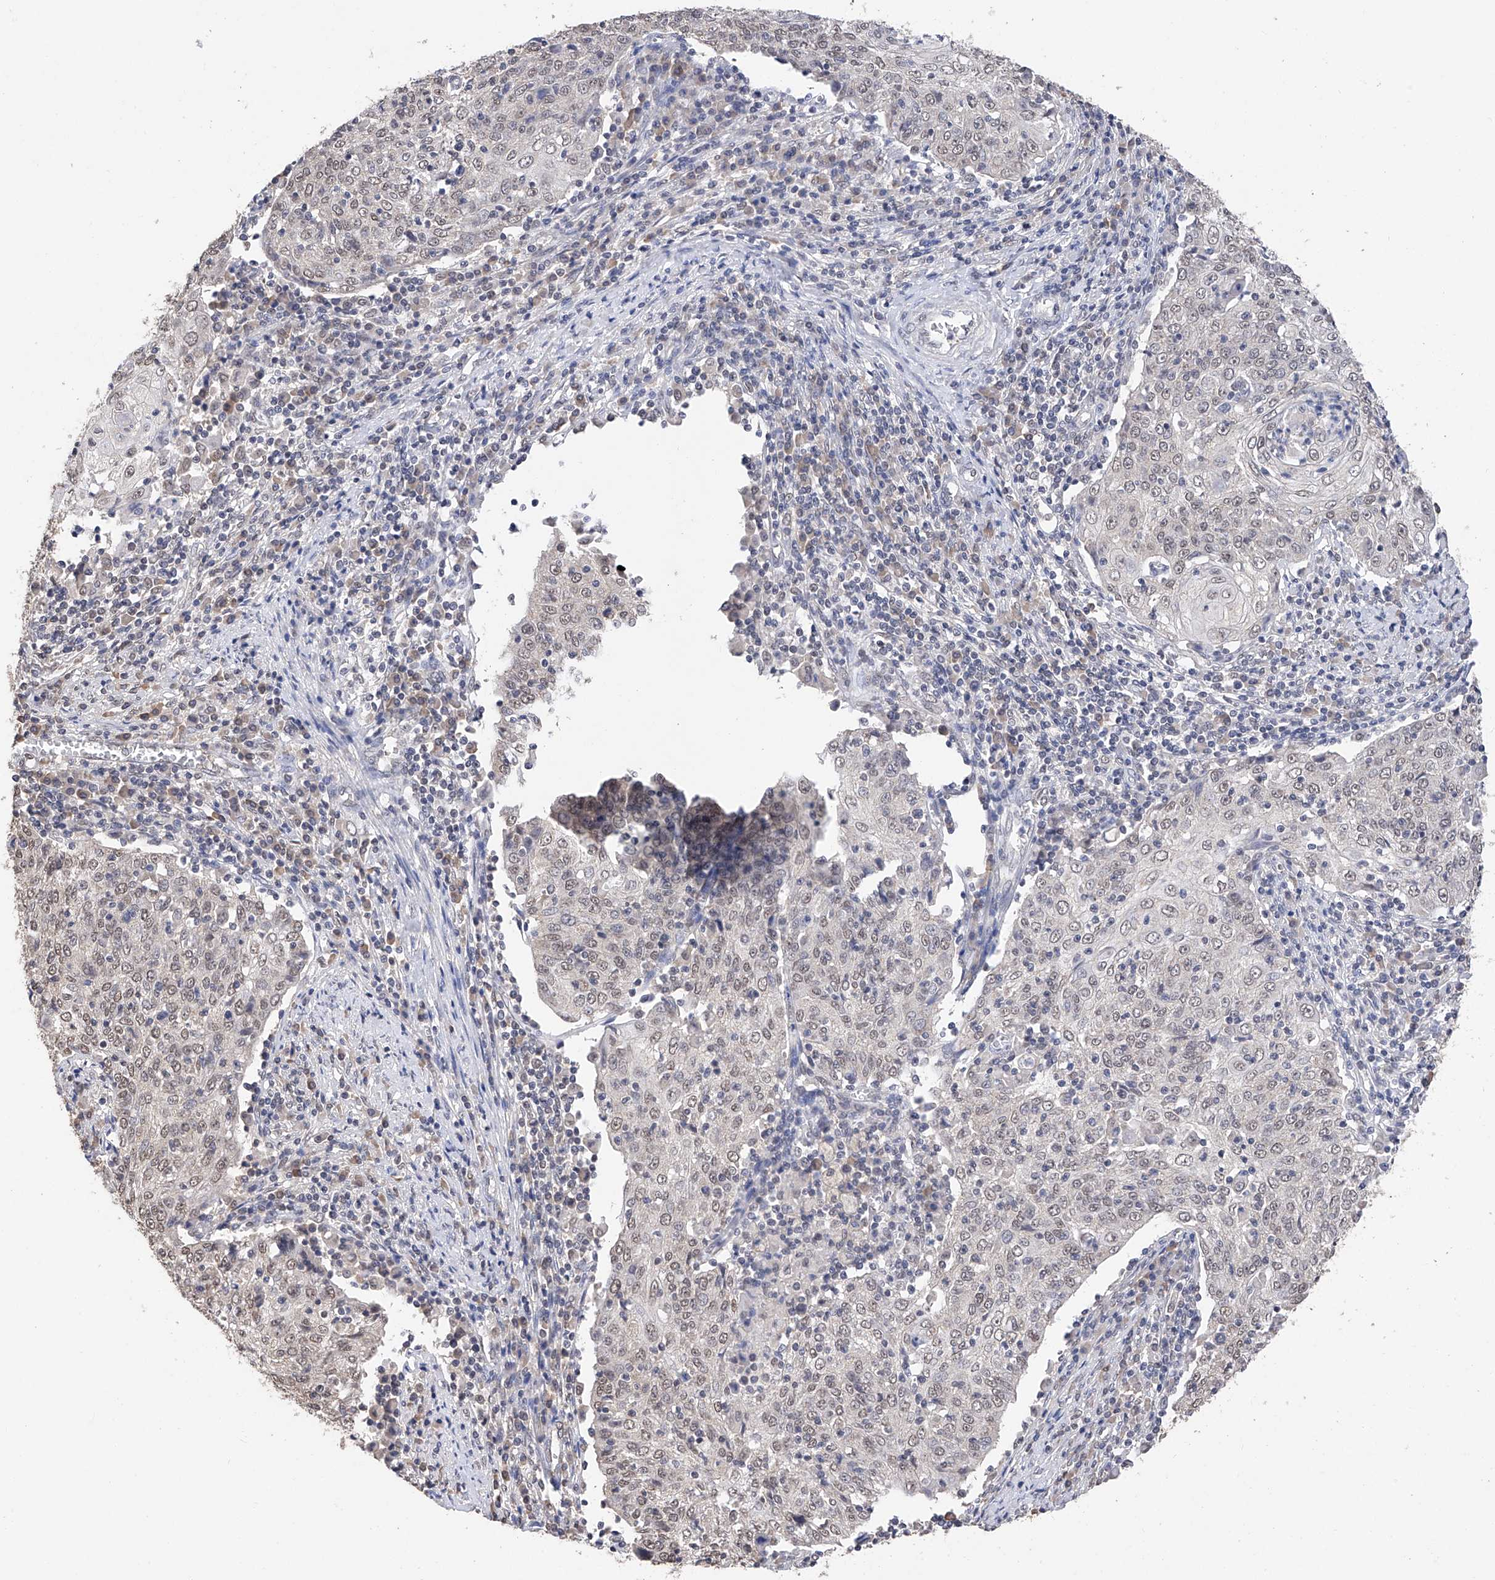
{"staining": {"intensity": "weak", "quantity": "25%-75%", "location": "nuclear"}, "tissue": "cervical cancer", "cell_type": "Tumor cells", "image_type": "cancer", "snomed": [{"axis": "morphology", "description": "Squamous cell carcinoma, NOS"}, {"axis": "topography", "description": "Cervix"}], "caption": "Immunohistochemistry (IHC) histopathology image of cervical cancer stained for a protein (brown), which shows low levels of weak nuclear expression in about 25%-75% of tumor cells.", "gene": "DMAP1", "patient": {"sex": "female", "age": 48}}